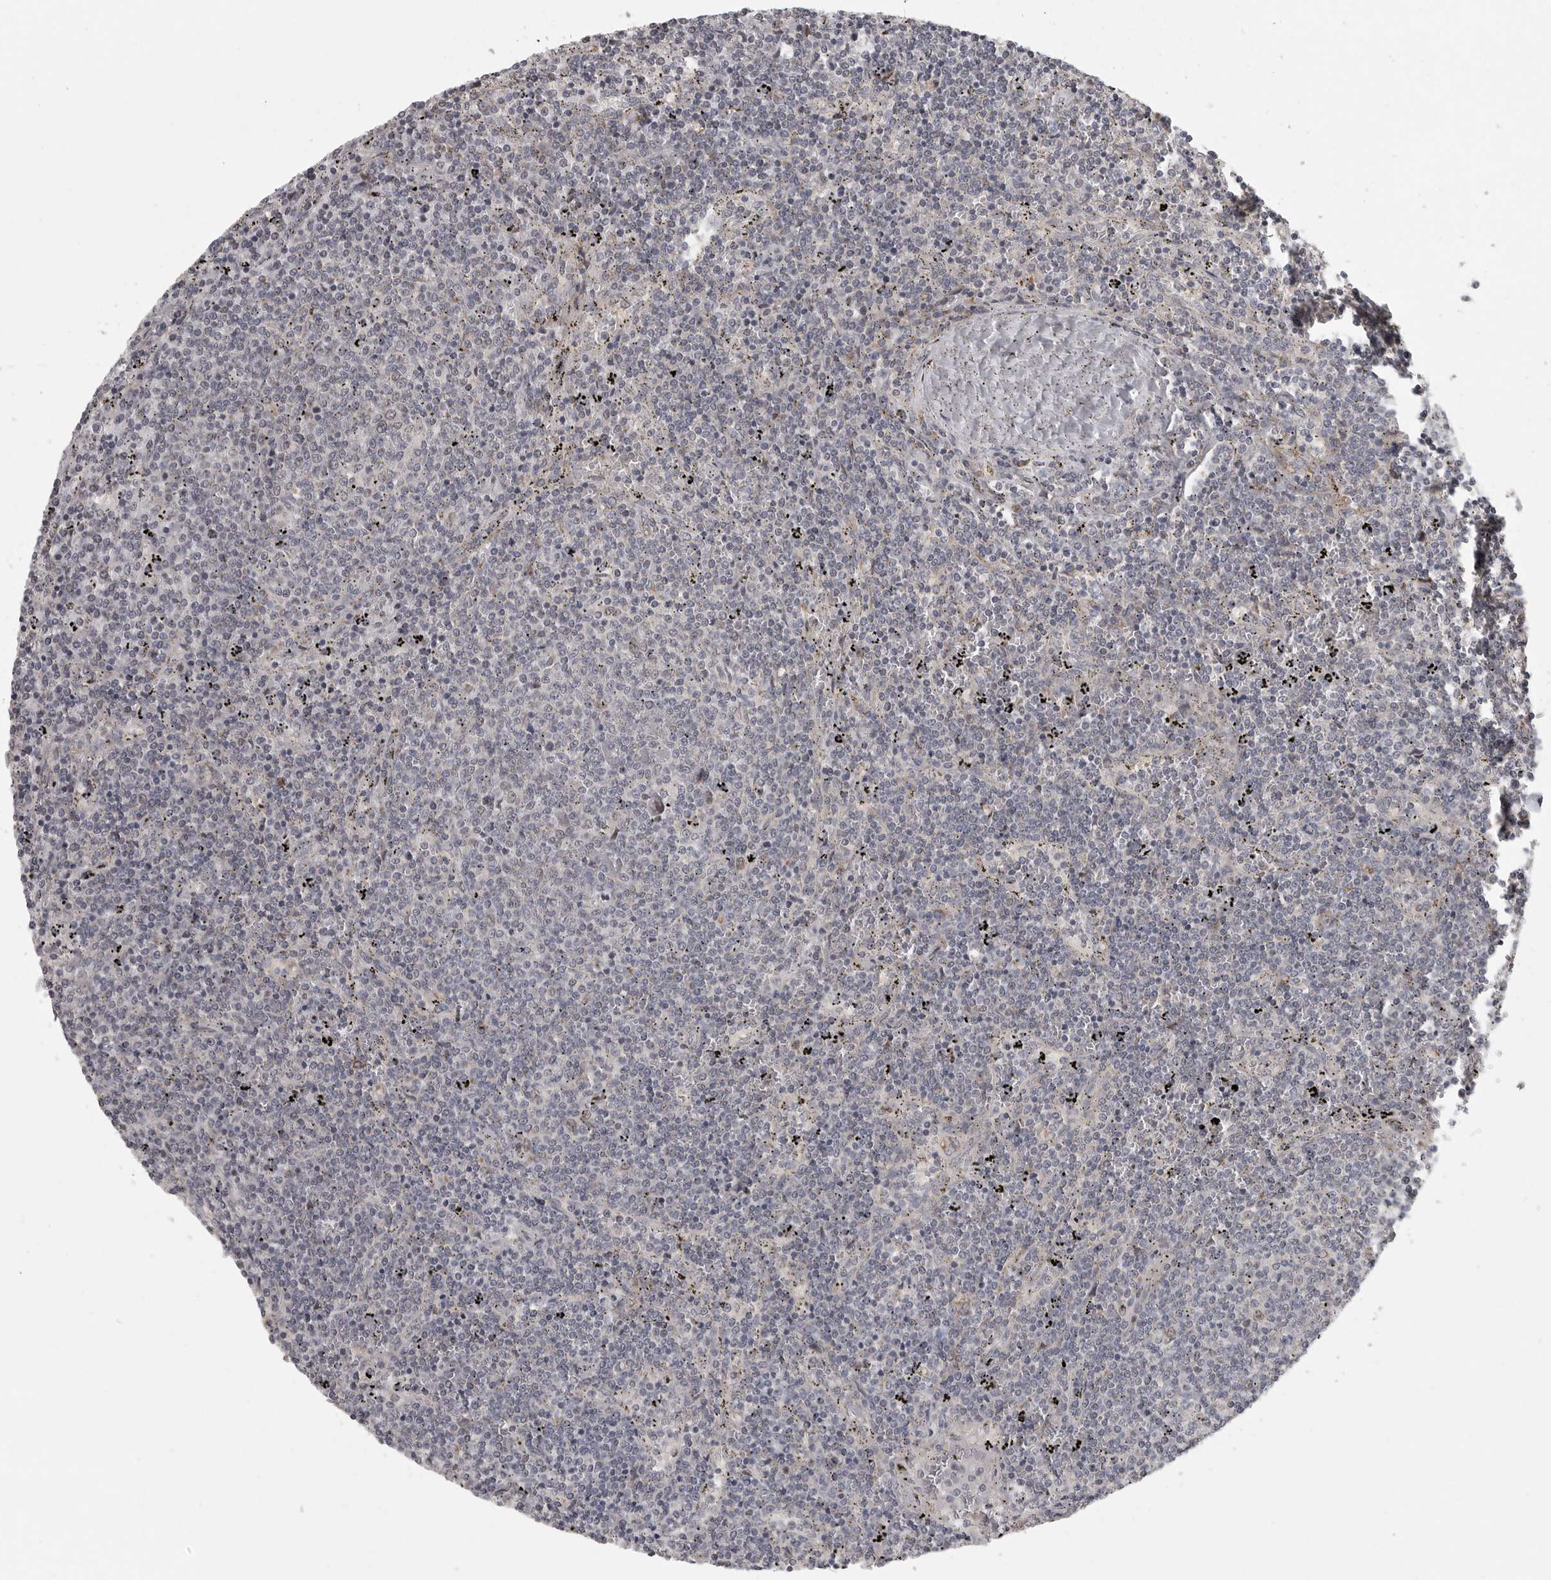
{"staining": {"intensity": "negative", "quantity": "none", "location": "none"}, "tissue": "lymphoma", "cell_type": "Tumor cells", "image_type": "cancer", "snomed": [{"axis": "morphology", "description": "Malignant lymphoma, non-Hodgkin's type, Low grade"}, {"axis": "topography", "description": "Spleen"}], "caption": "IHC image of neoplastic tissue: human lymphoma stained with DAB exhibits no significant protein expression in tumor cells. (Brightfield microscopy of DAB IHC at high magnification).", "gene": "POLE2", "patient": {"sex": "female", "age": 50}}